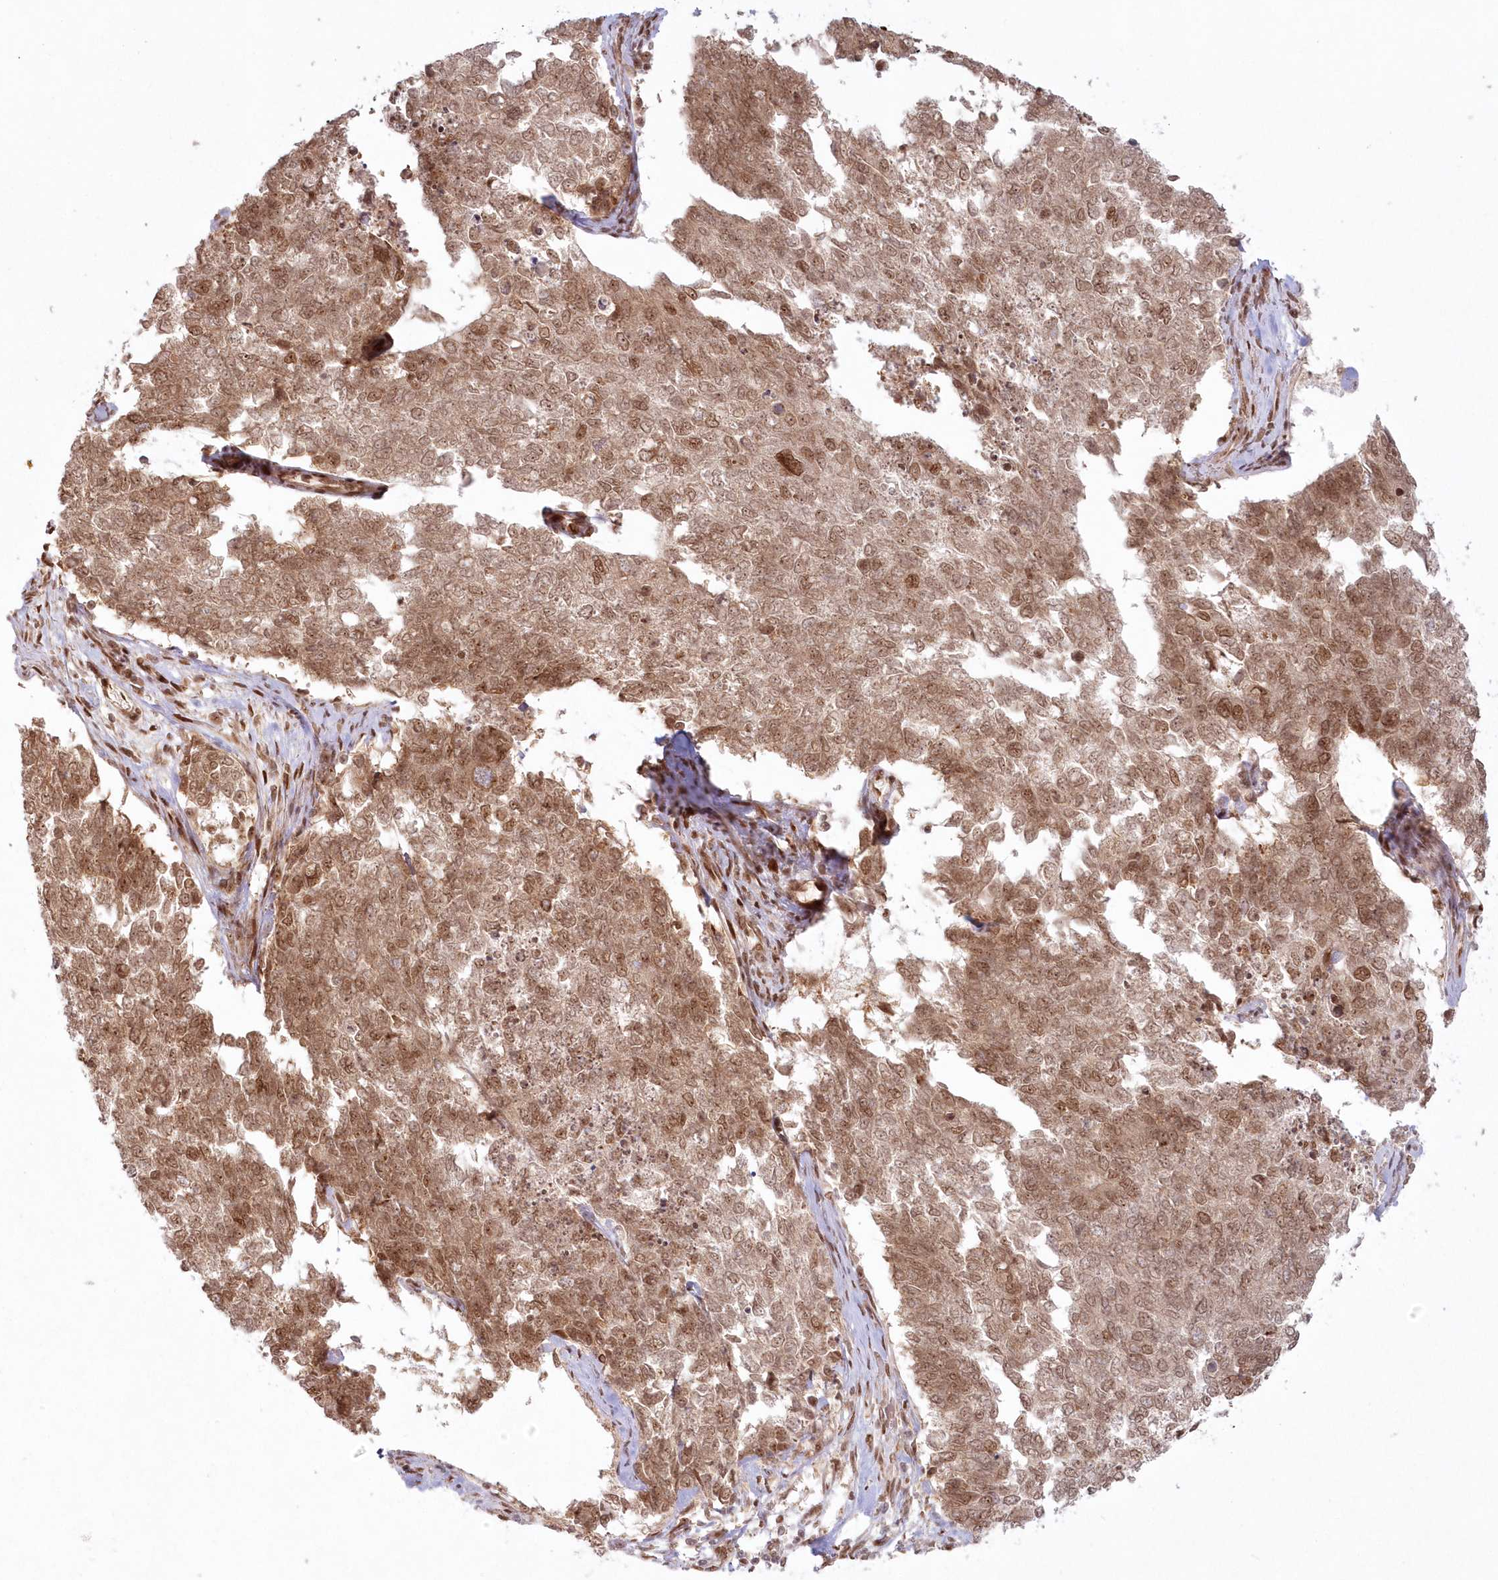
{"staining": {"intensity": "moderate", "quantity": ">75%", "location": "cytoplasmic/membranous,nuclear"}, "tissue": "cervical cancer", "cell_type": "Tumor cells", "image_type": "cancer", "snomed": [{"axis": "morphology", "description": "Squamous cell carcinoma, NOS"}, {"axis": "topography", "description": "Cervix"}], "caption": "About >75% of tumor cells in cervical cancer (squamous cell carcinoma) reveal moderate cytoplasmic/membranous and nuclear protein positivity as visualized by brown immunohistochemical staining.", "gene": "TOGARAM2", "patient": {"sex": "female", "age": 63}}